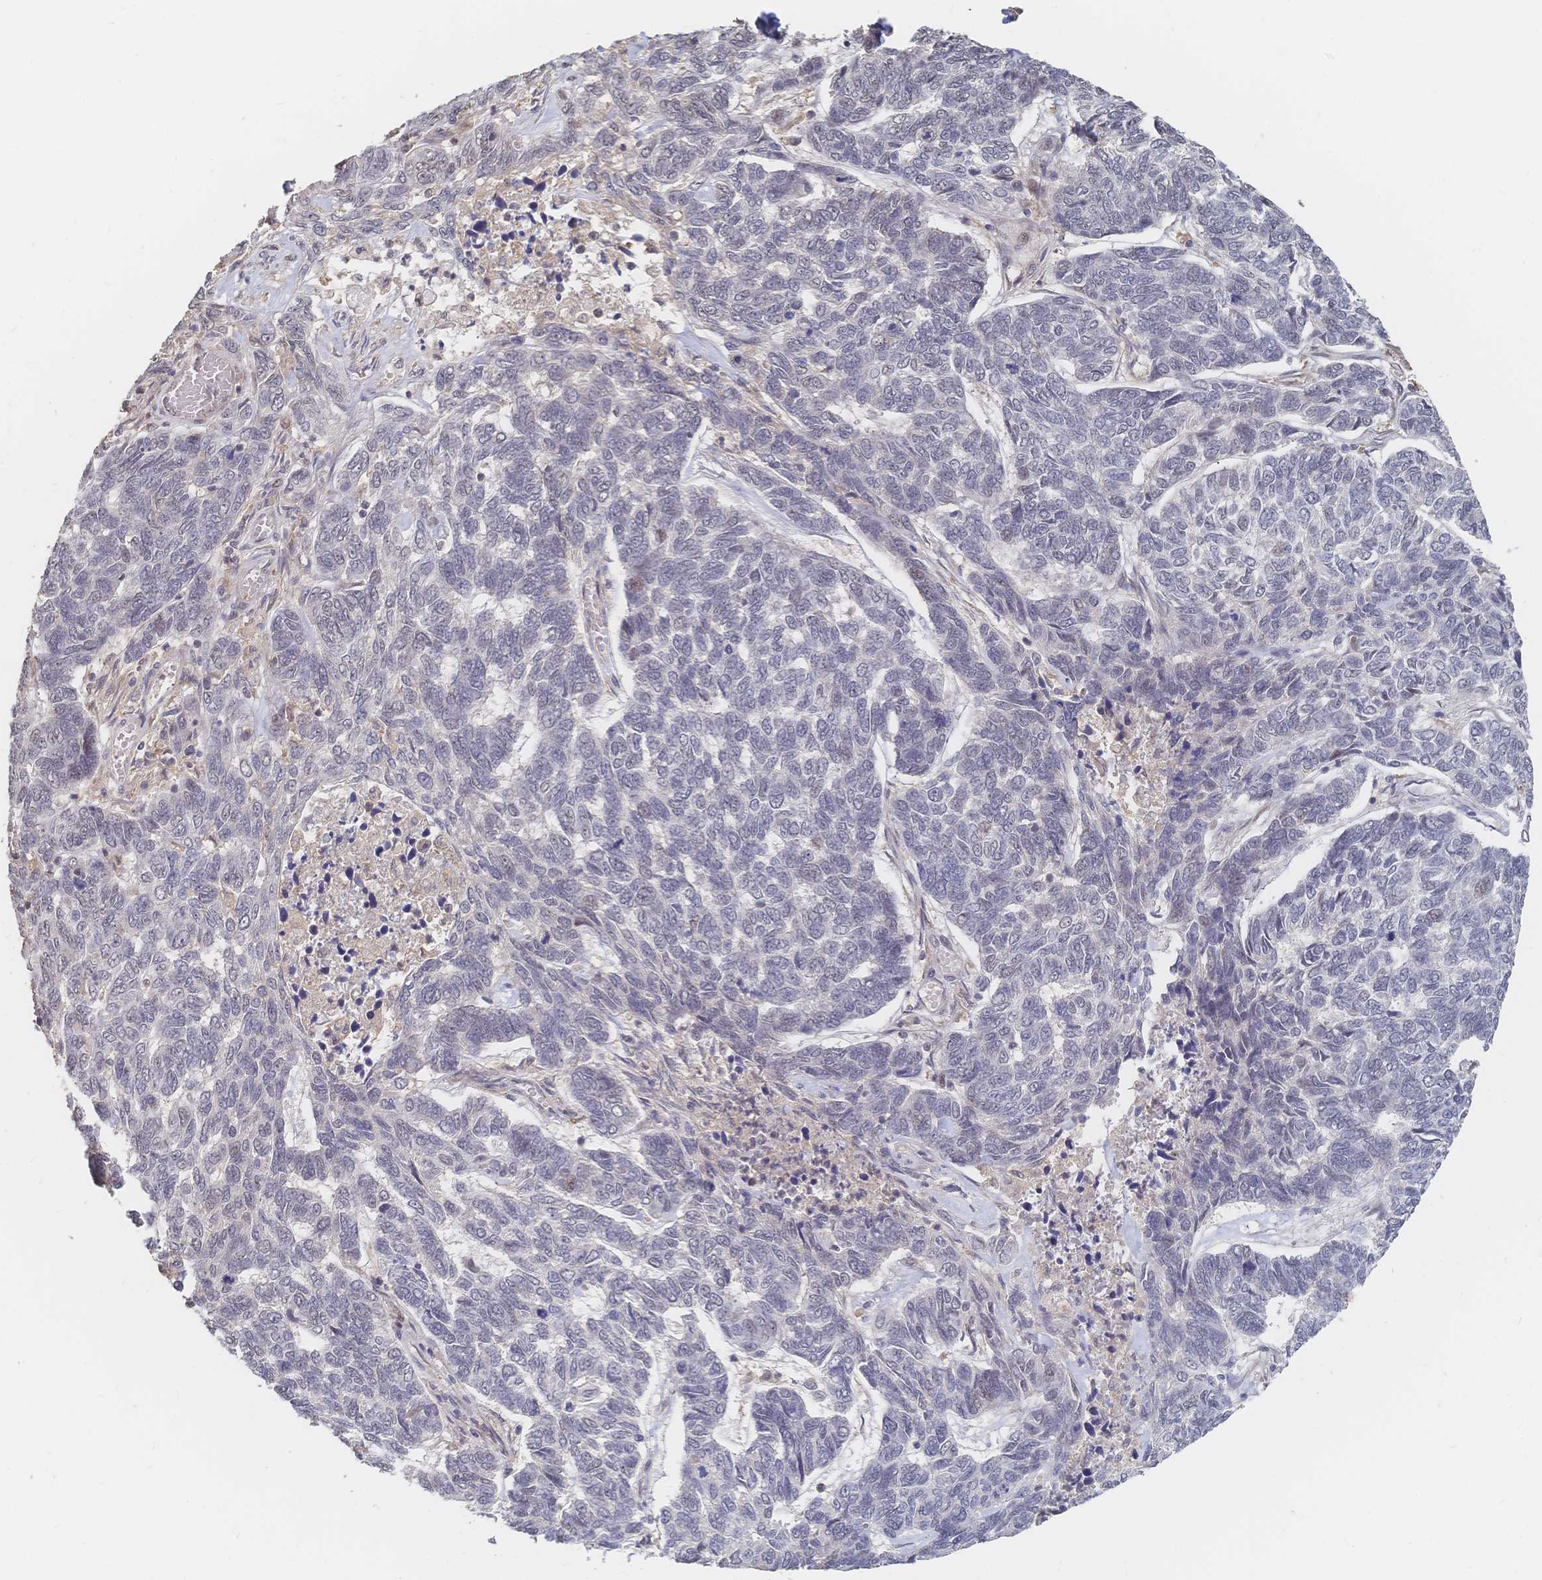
{"staining": {"intensity": "negative", "quantity": "none", "location": "none"}, "tissue": "skin cancer", "cell_type": "Tumor cells", "image_type": "cancer", "snomed": [{"axis": "morphology", "description": "Basal cell carcinoma"}, {"axis": "topography", "description": "Skin"}], "caption": "Immunohistochemical staining of skin basal cell carcinoma reveals no significant positivity in tumor cells.", "gene": "LRP5", "patient": {"sex": "female", "age": 65}}